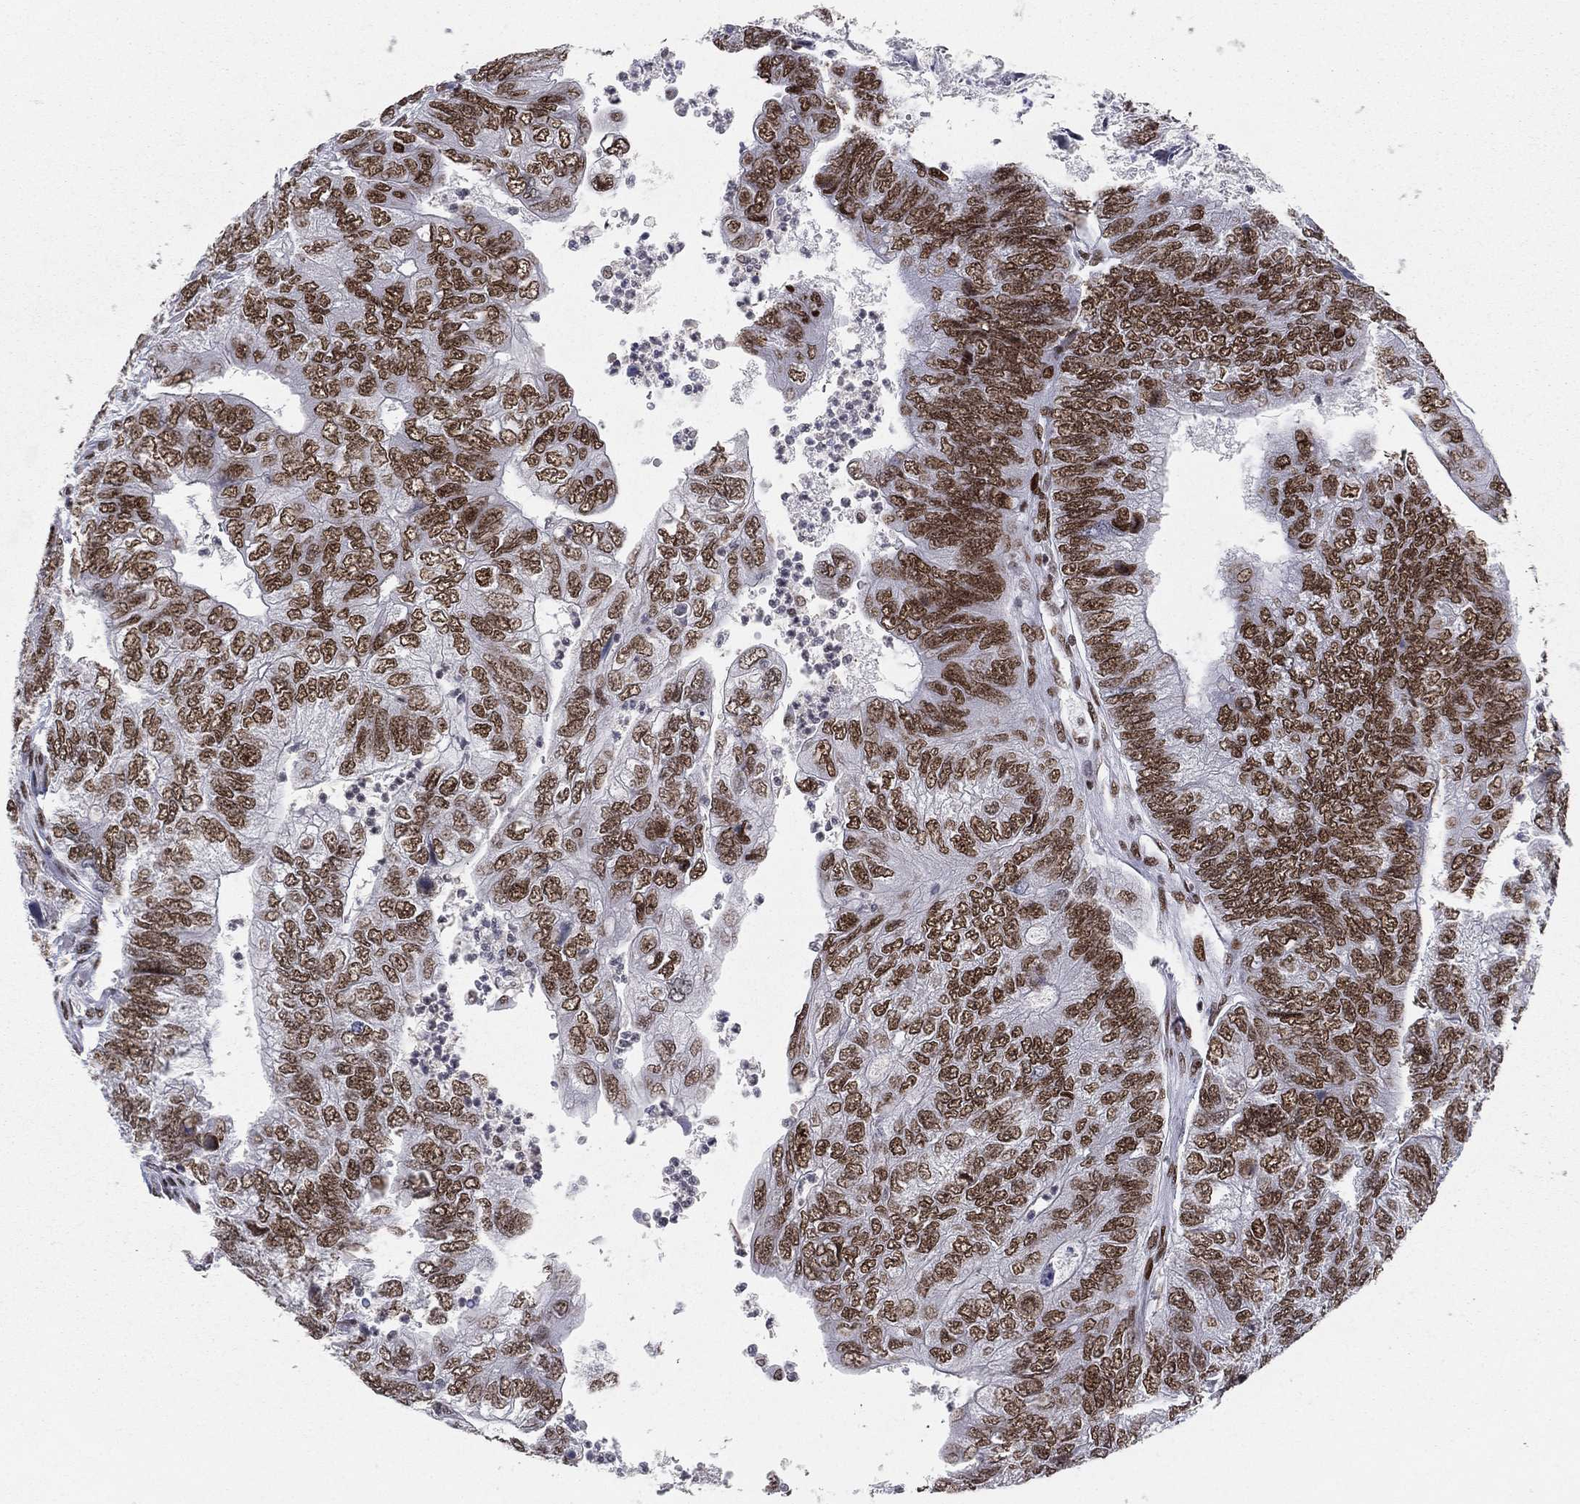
{"staining": {"intensity": "moderate", "quantity": ">75%", "location": "nuclear"}, "tissue": "colorectal cancer", "cell_type": "Tumor cells", "image_type": "cancer", "snomed": [{"axis": "morphology", "description": "Adenocarcinoma, NOS"}, {"axis": "topography", "description": "Colon"}], "caption": "A photomicrograph of colorectal cancer stained for a protein displays moderate nuclear brown staining in tumor cells.", "gene": "RTF1", "patient": {"sex": "female", "age": 67}}